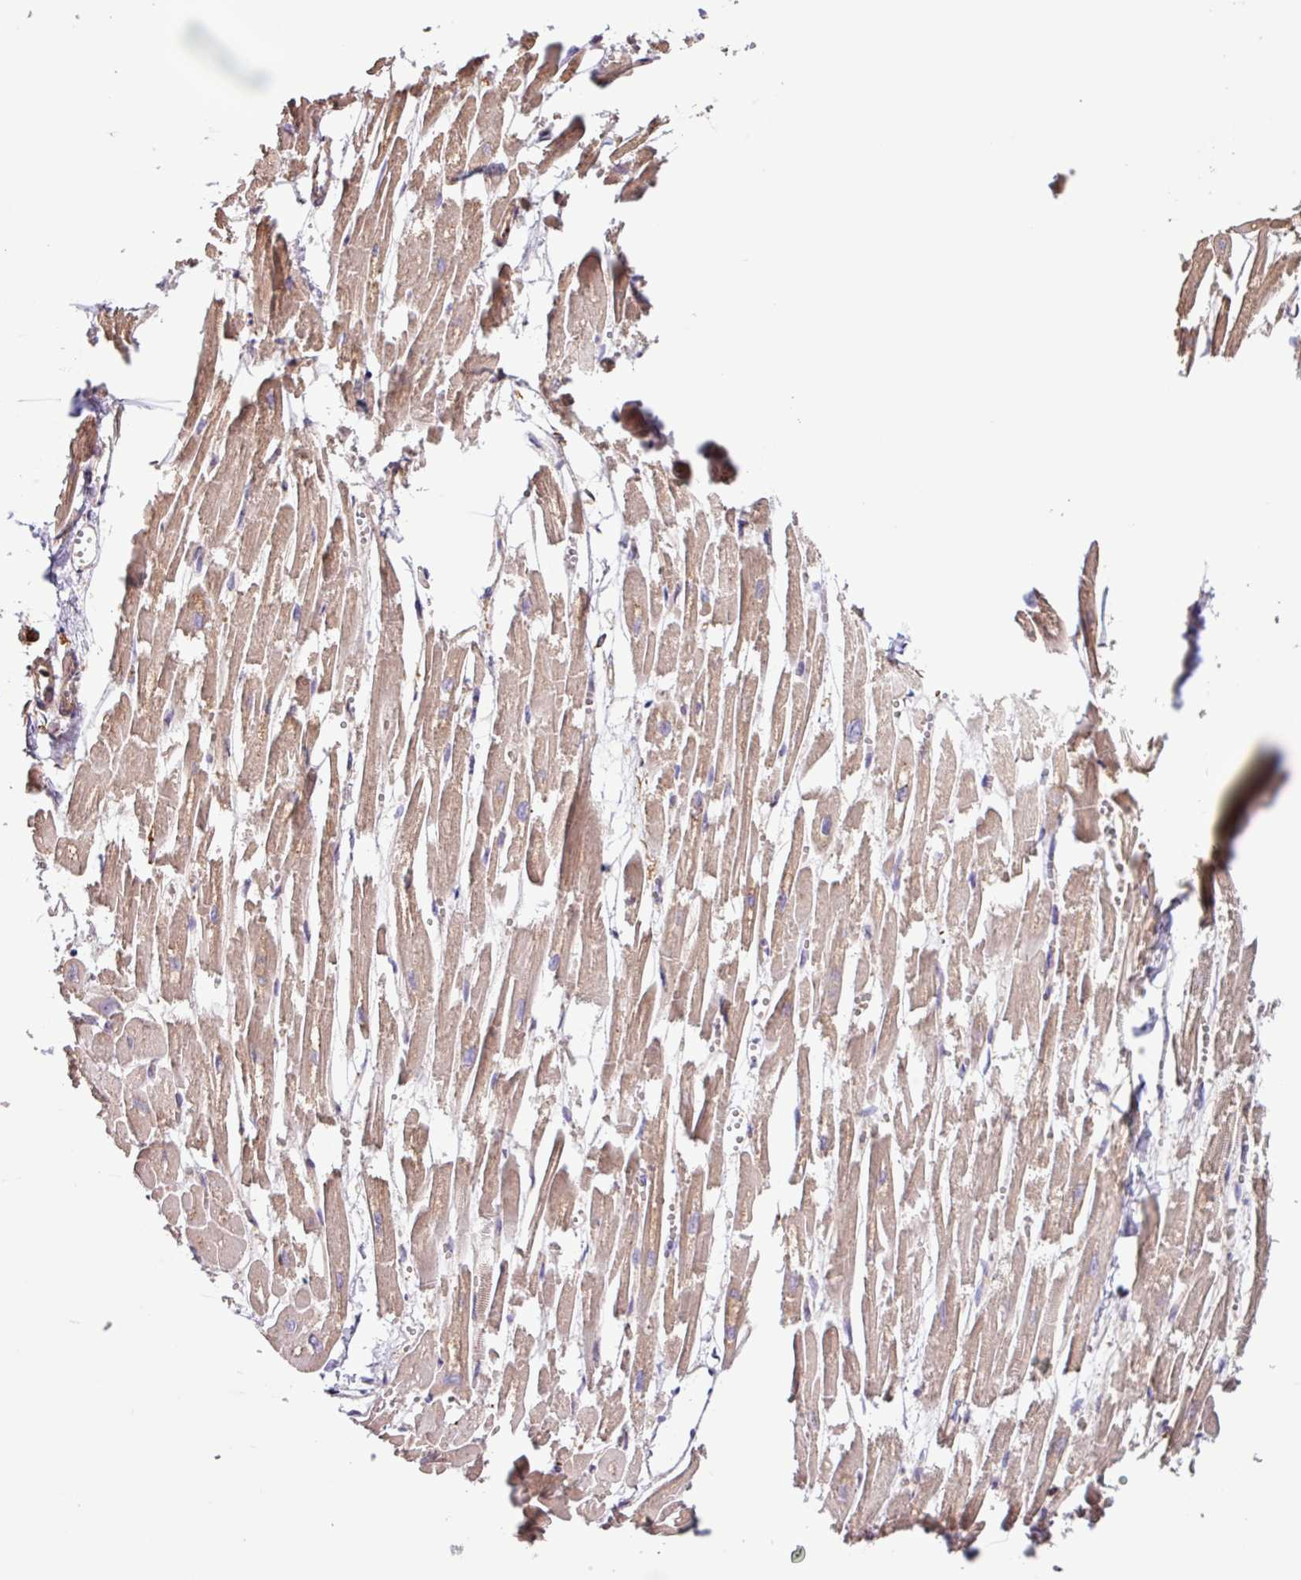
{"staining": {"intensity": "moderate", "quantity": "25%-75%", "location": "cytoplasmic/membranous"}, "tissue": "heart muscle", "cell_type": "Cardiomyocytes", "image_type": "normal", "snomed": [{"axis": "morphology", "description": "Normal tissue, NOS"}, {"axis": "topography", "description": "Heart"}], "caption": "Protein staining of unremarkable heart muscle shows moderate cytoplasmic/membranous positivity in about 25%-75% of cardiomyocytes. (brown staining indicates protein expression, while blue staining denotes nuclei).", "gene": "ACTR3B", "patient": {"sex": "male", "age": 54}}